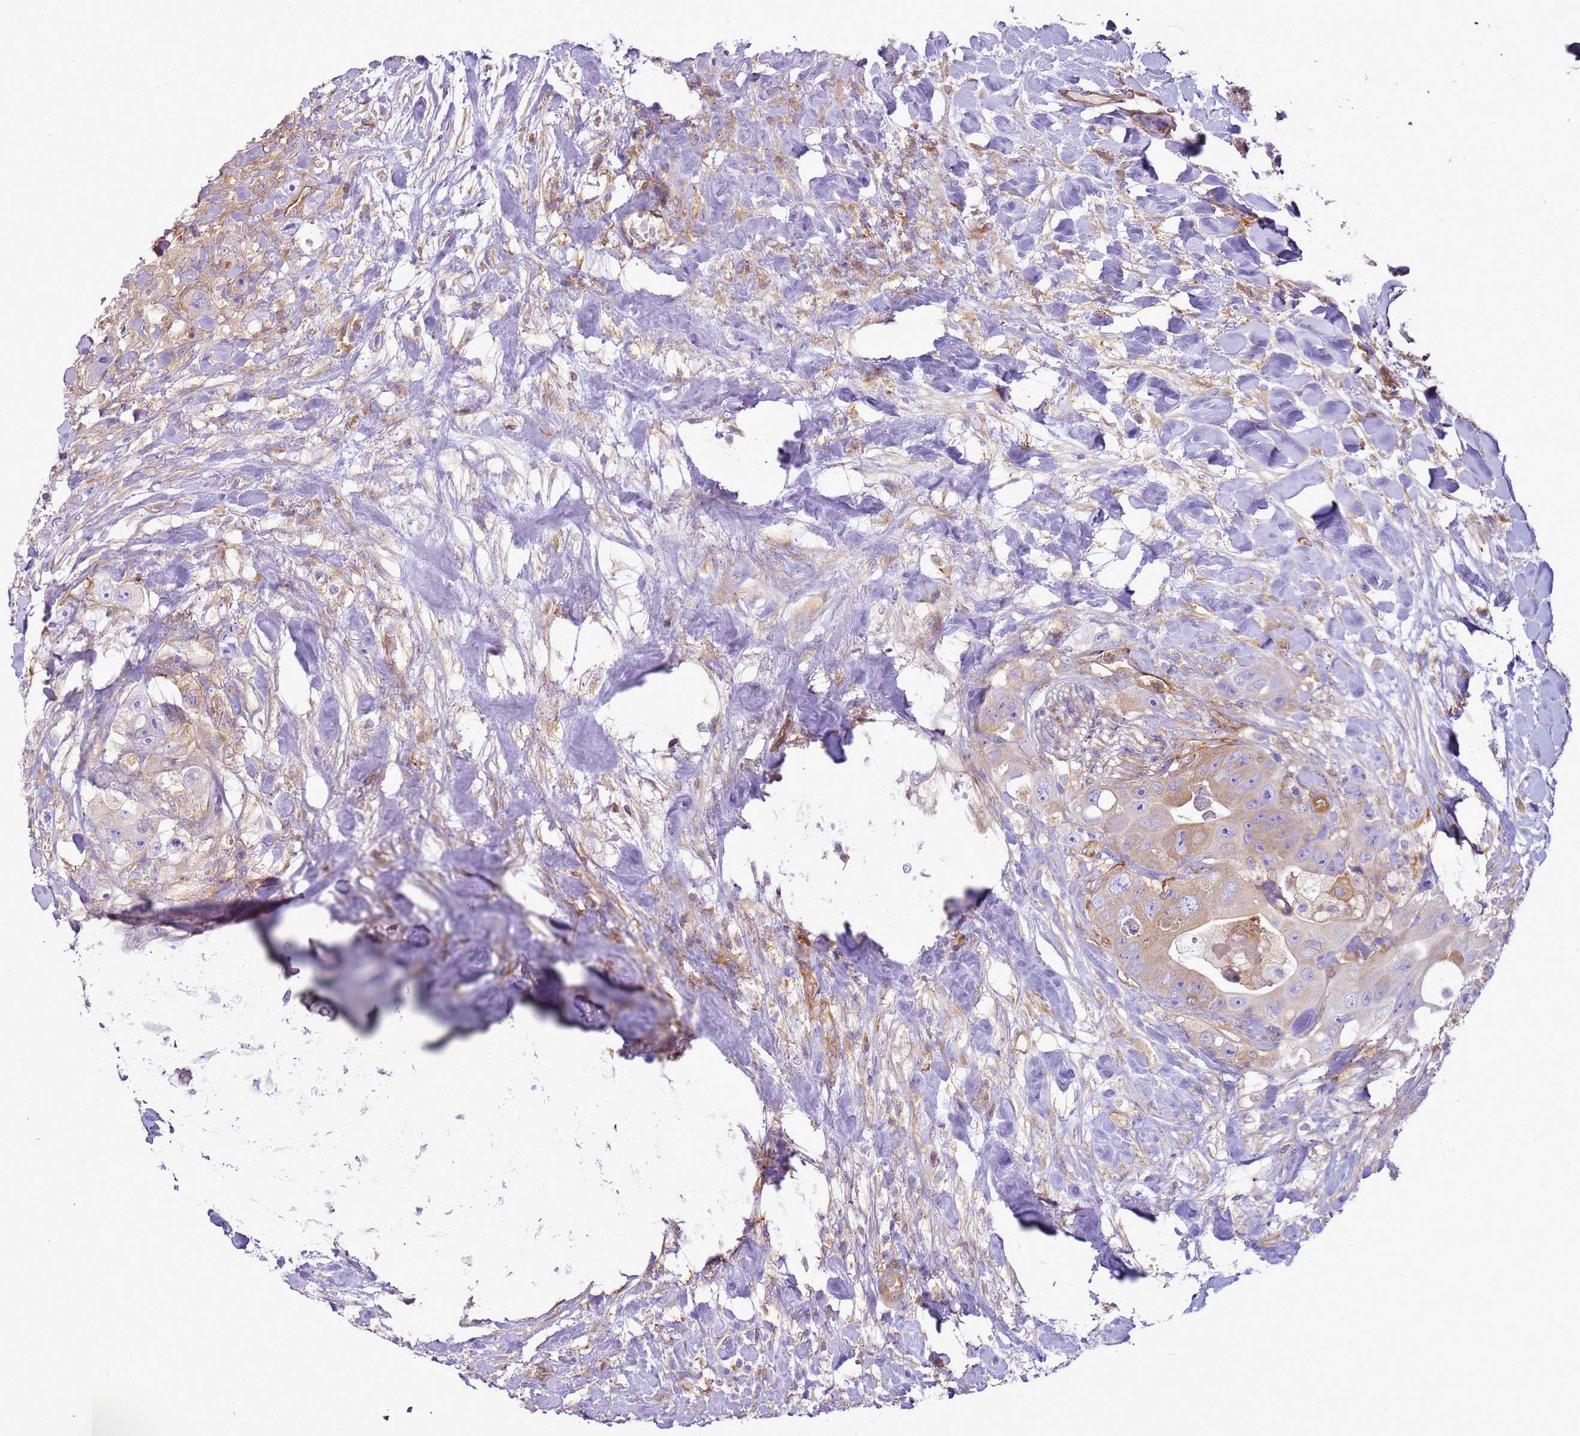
{"staining": {"intensity": "weak", "quantity": "25%-75%", "location": "cytoplasmic/membranous"}, "tissue": "colorectal cancer", "cell_type": "Tumor cells", "image_type": "cancer", "snomed": [{"axis": "morphology", "description": "Adenocarcinoma, NOS"}, {"axis": "topography", "description": "Colon"}], "caption": "Immunohistochemistry (IHC) photomicrograph of human colorectal adenocarcinoma stained for a protein (brown), which demonstrates low levels of weak cytoplasmic/membranous expression in approximately 25%-75% of tumor cells.", "gene": "SNX21", "patient": {"sex": "female", "age": 46}}